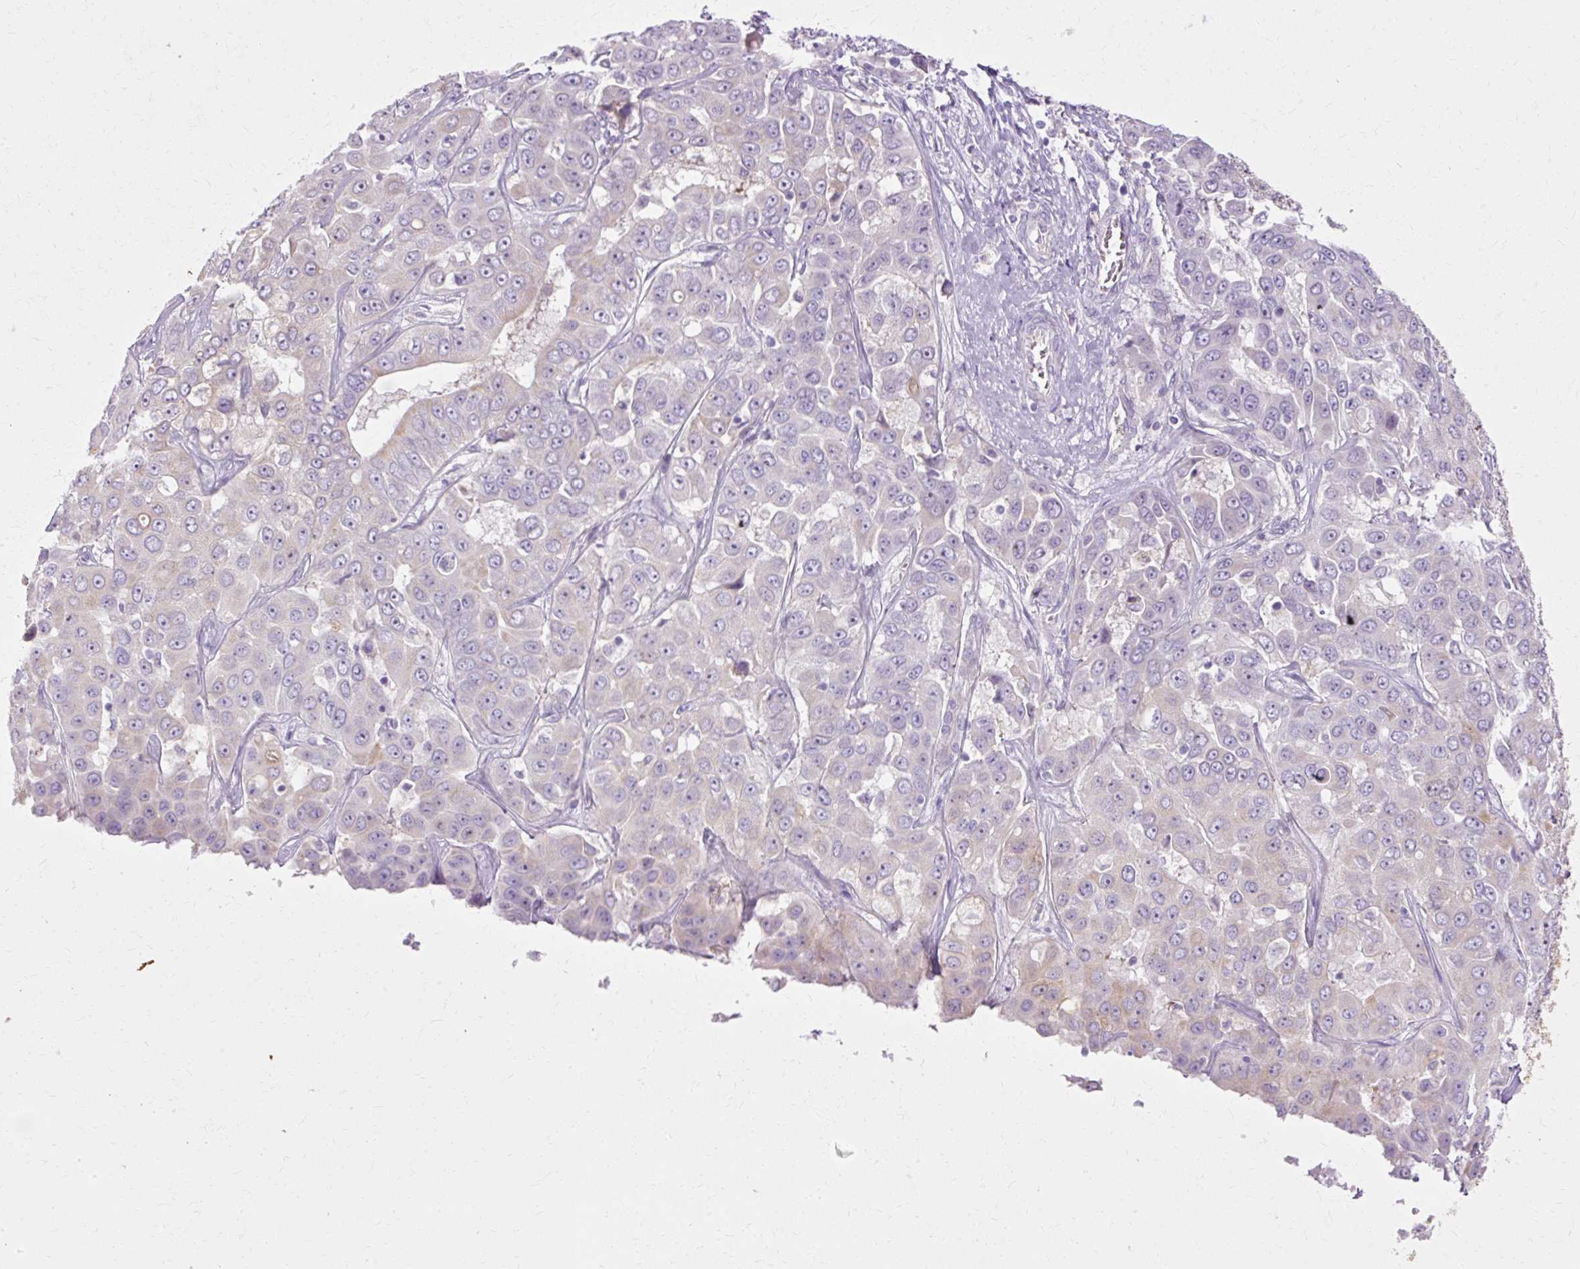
{"staining": {"intensity": "weak", "quantity": "<25%", "location": "cytoplasmic/membranous"}, "tissue": "liver cancer", "cell_type": "Tumor cells", "image_type": "cancer", "snomed": [{"axis": "morphology", "description": "Cholangiocarcinoma"}, {"axis": "topography", "description": "Liver"}], "caption": "Photomicrograph shows no significant protein expression in tumor cells of liver cancer.", "gene": "HSD11B1", "patient": {"sex": "female", "age": 52}}